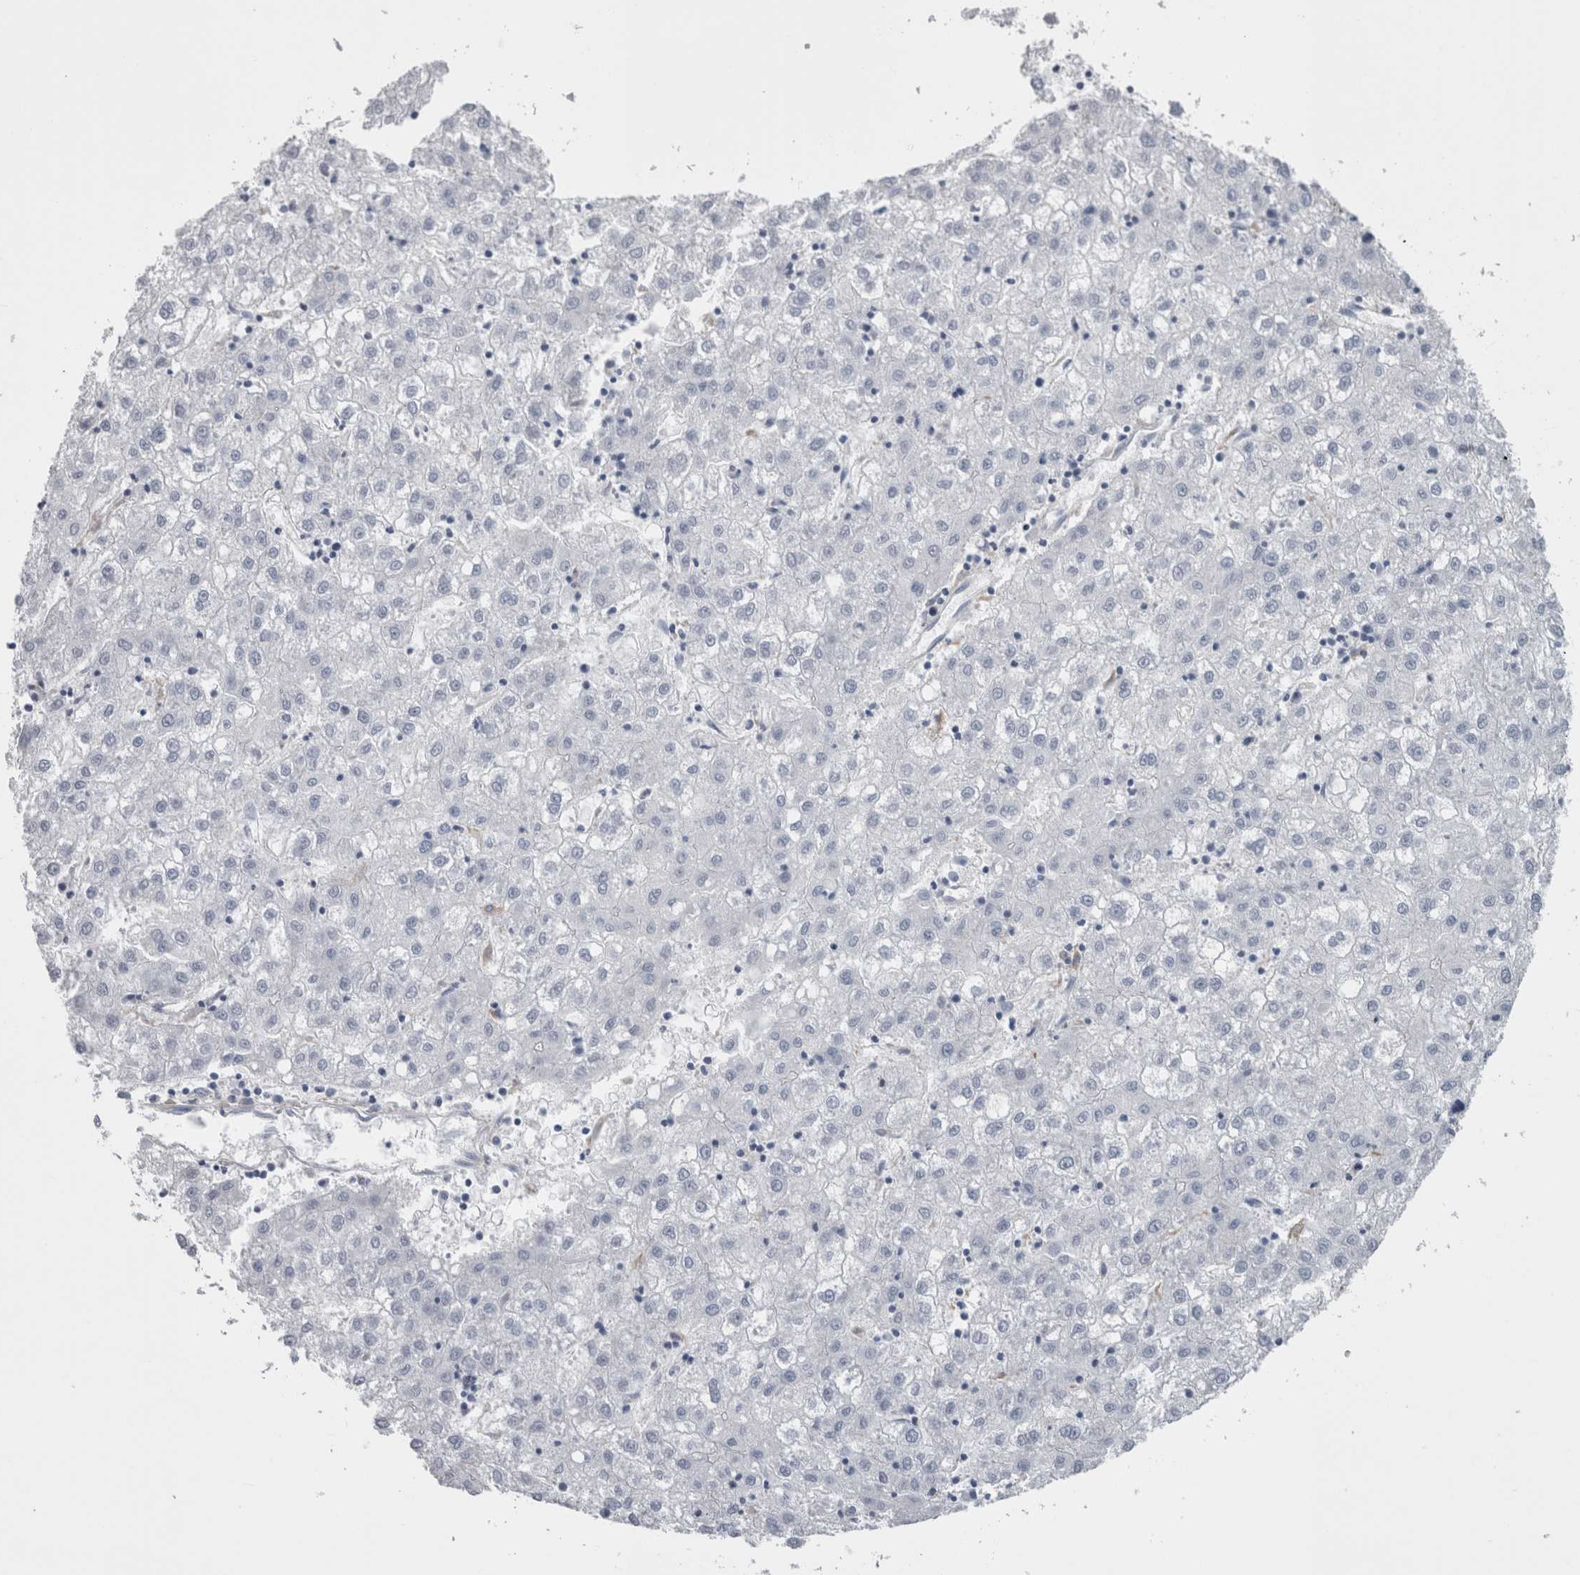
{"staining": {"intensity": "negative", "quantity": "none", "location": "none"}, "tissue": "liver cancer", "cell_type": "Tumor cells", "image_type": "cancer", "snomed": [{"axis": "morphology", "description": "Carcinoma, Hepatocellular, NOS"}, {"axis": "topography", "description": "Liver"}], "caption": "Tumor cells are negative for brown protein staining in hepatocellular carcinoma (liver). The staining is performed using DAB brown chromogen with nuclei counter-stained in using hematoxylin.", "gene": "GDAP1", "patient": {"sex": "male", "age": 72}}